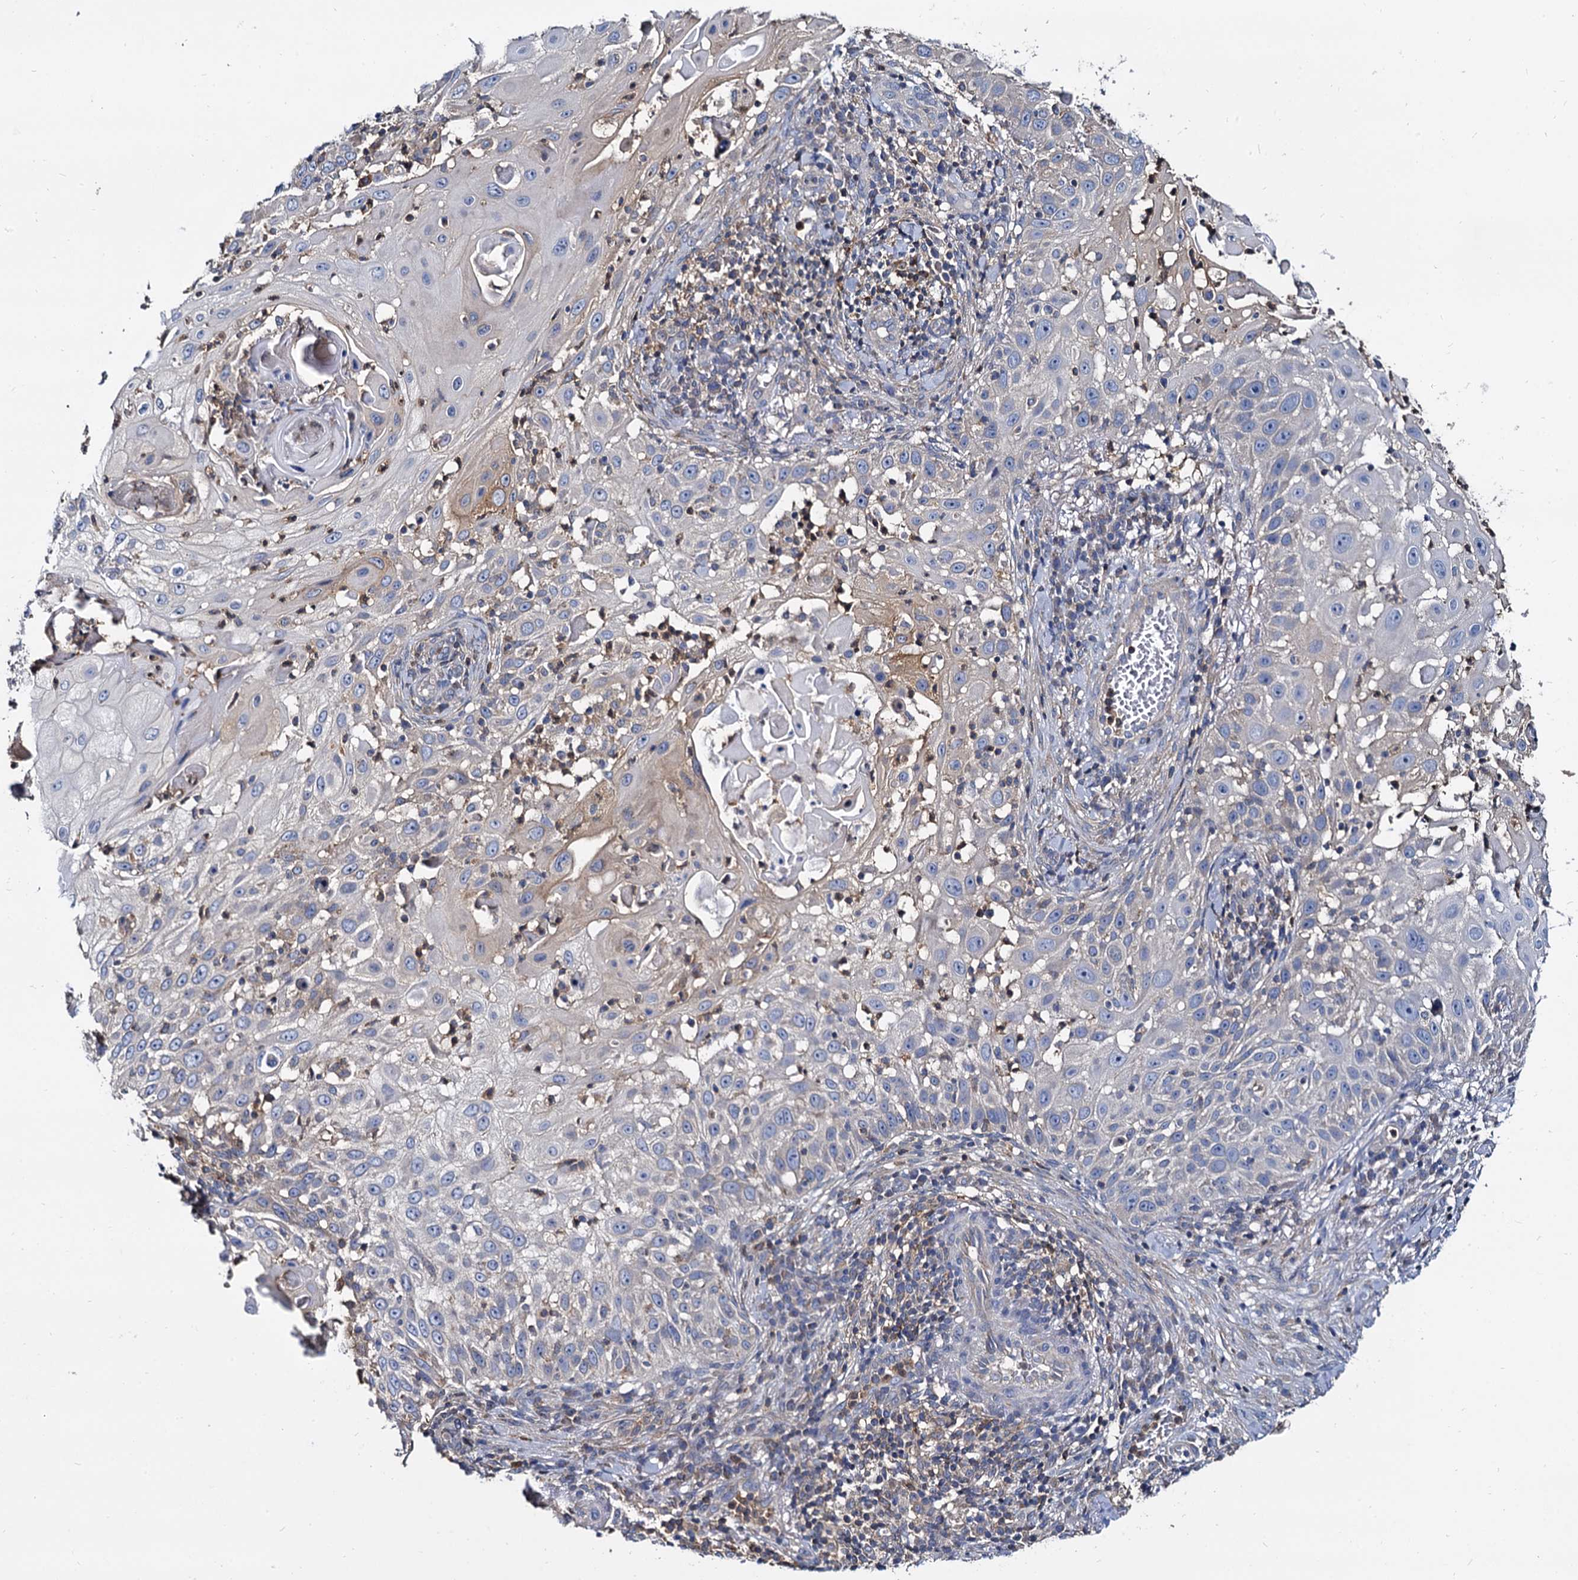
{"staining": {"intensity": "negative", "quantity": "none", "location": "none"}, "tissue": "skin cancer", "cell_type": "Tumor cells", "image_type": "cancer", "snomed": [{"axis": "morphology", "description": "Squamous cell carcinoma, NOS"}, {"axis": "topography", "description": "Skin"}], "caption": "Micrograph shows no protein positivity in tumor cells of skin cancer (squamous cell carcinoma) tissue.", "gene": "ANKRD13A", "patient": {"sex": "female", "age": 44}}